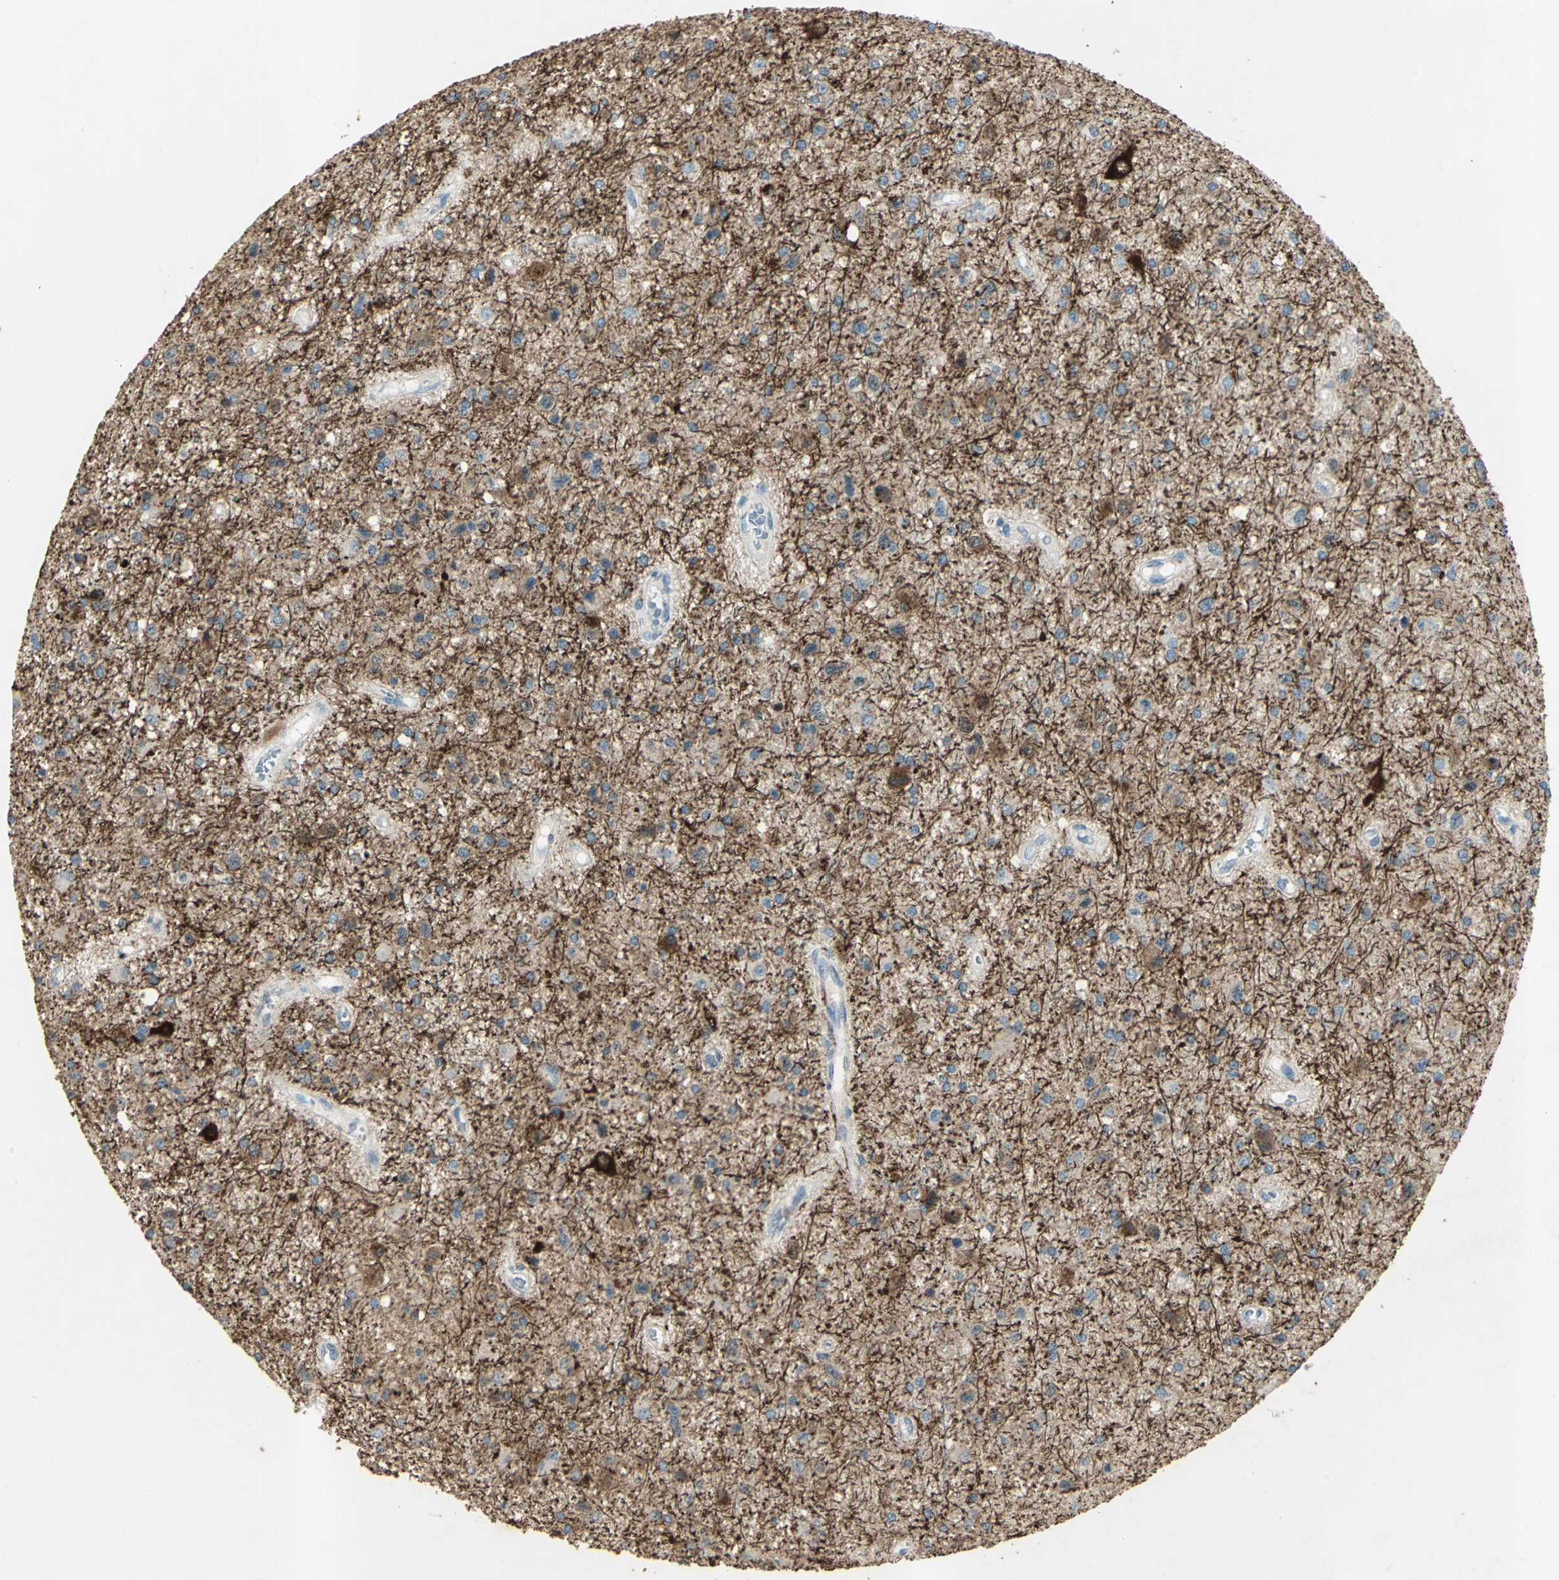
{"staining": {"intensity": "moderate", "quantity": "<25%", "location": "cytoplasmic/membranous"}, "tissue": "glioma", "cell_type": "Tumor cells", "image_type": "cancer", "snomed": [{"axis": "morphology", "description": "Glioma, malignant, Low grade"}, {"axis": "topography", "description": "Brain"}], "caption": "A micrograph of human glioma stained for a protein exhibits moderate cytoplasmic/membranous brown staining in tumor cells.", "gene": "CAMK2B", "patient": {"sex": "male", "age": 58}}